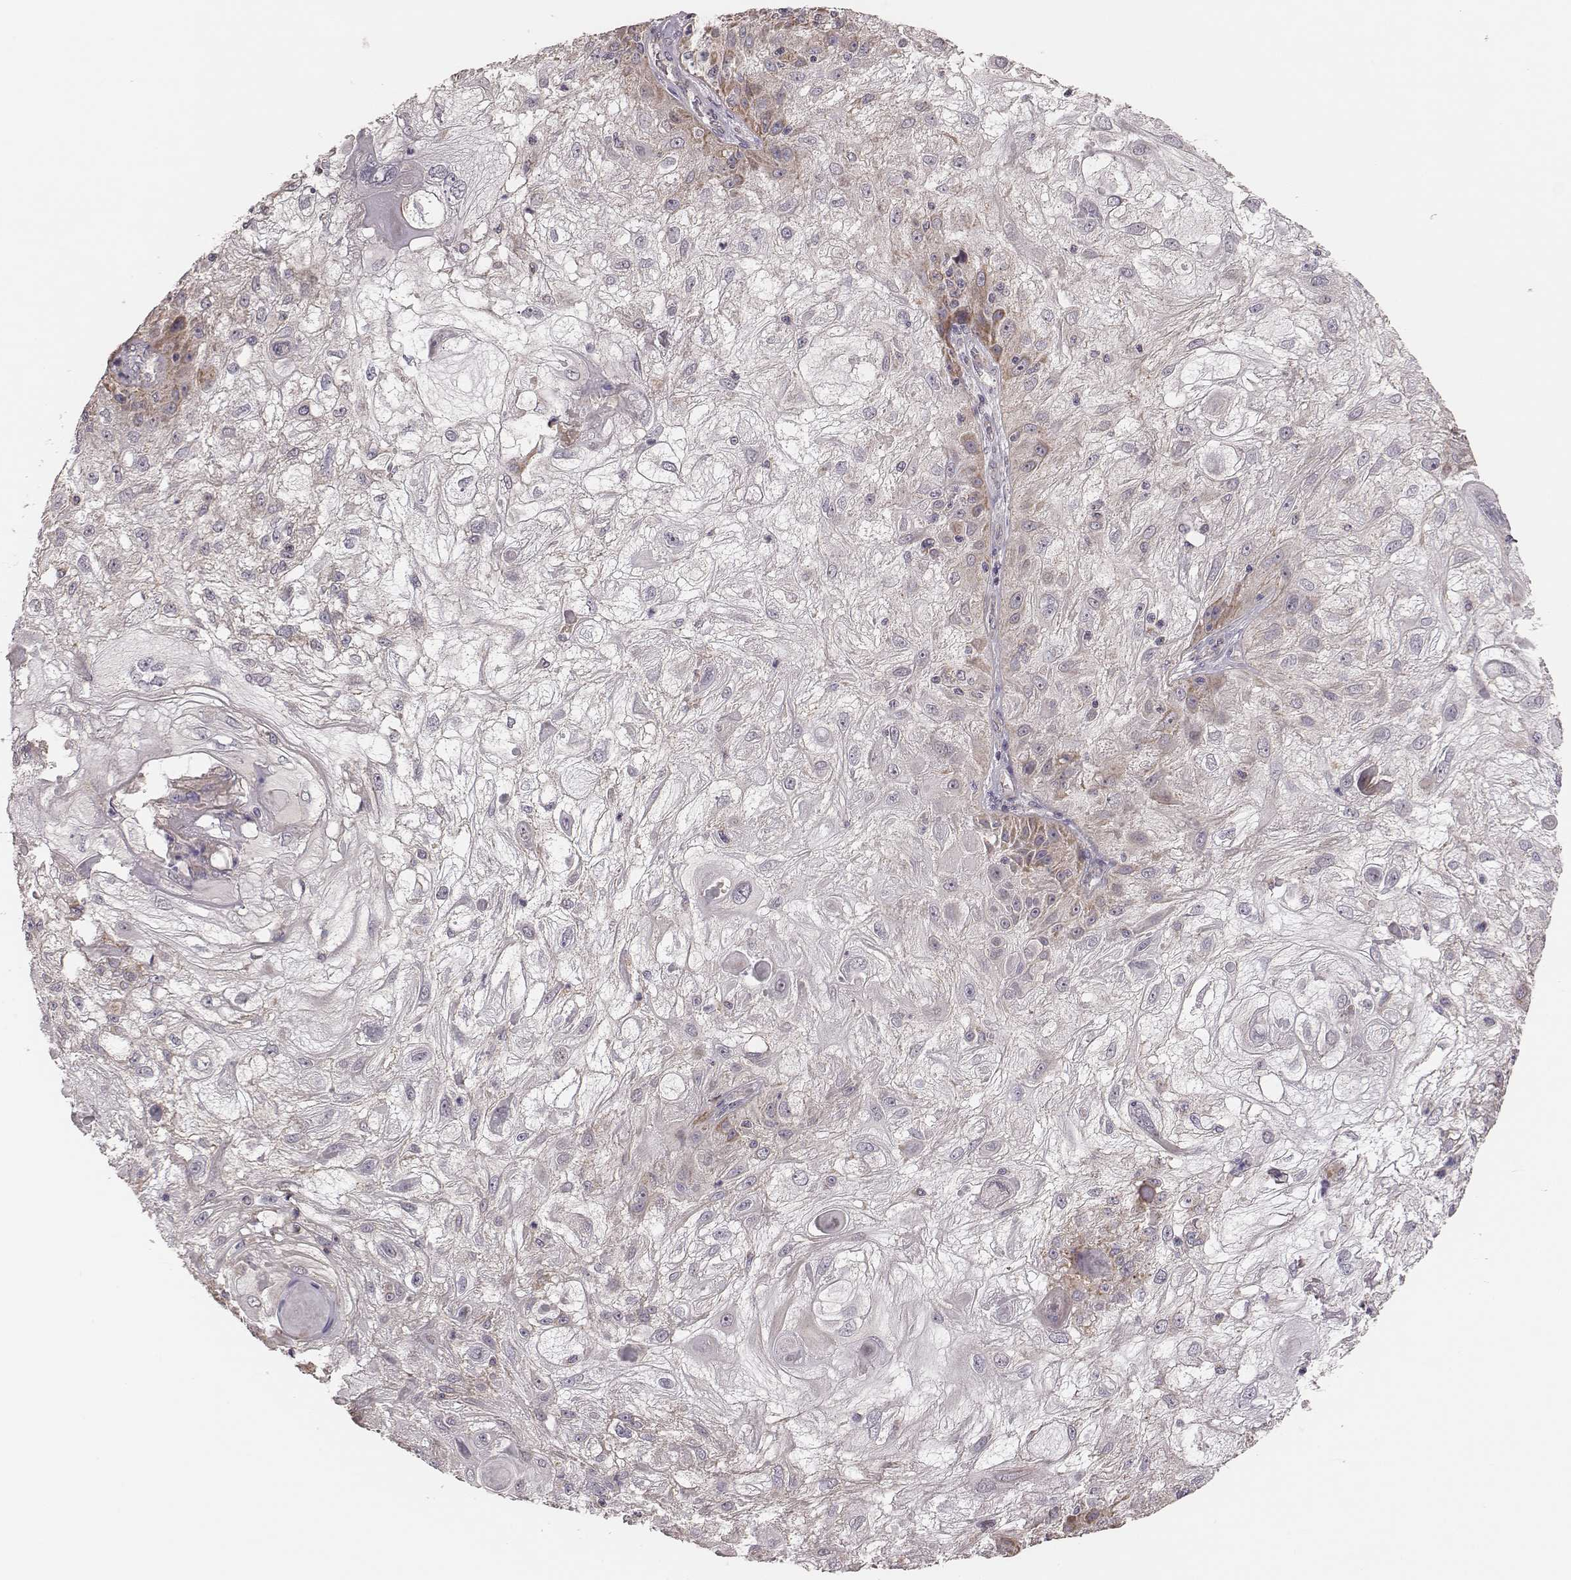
{"staining": {"intensity": "moderate", "quantity": "<25%", "location": "cytoplasmic/membranous"}, "tissue": "skin cancer", "cell_type": "Tumor cells", "image_type": "cancer", "snomed": [{"axis": "morphology", "description": "Normal tissue, NOS"}, {"axis": "morphology", "description": "Squamous cell carcinoma, NOS"}, {"axis": "topography", "description": "Skin"}], "caption": "Immunohistochemical staining of human squamous cell carcinoma (skin) displays low levels of moderate cytoplasmic/membranous expression in approximately <25% of tumor cells. (DAB (3,3'-diaminobenzidine) IHC, brown staining for protein, blue staining for nuclei).", "gene": "HAVCR1", "patient": {"sex": "female", "age": 83}}